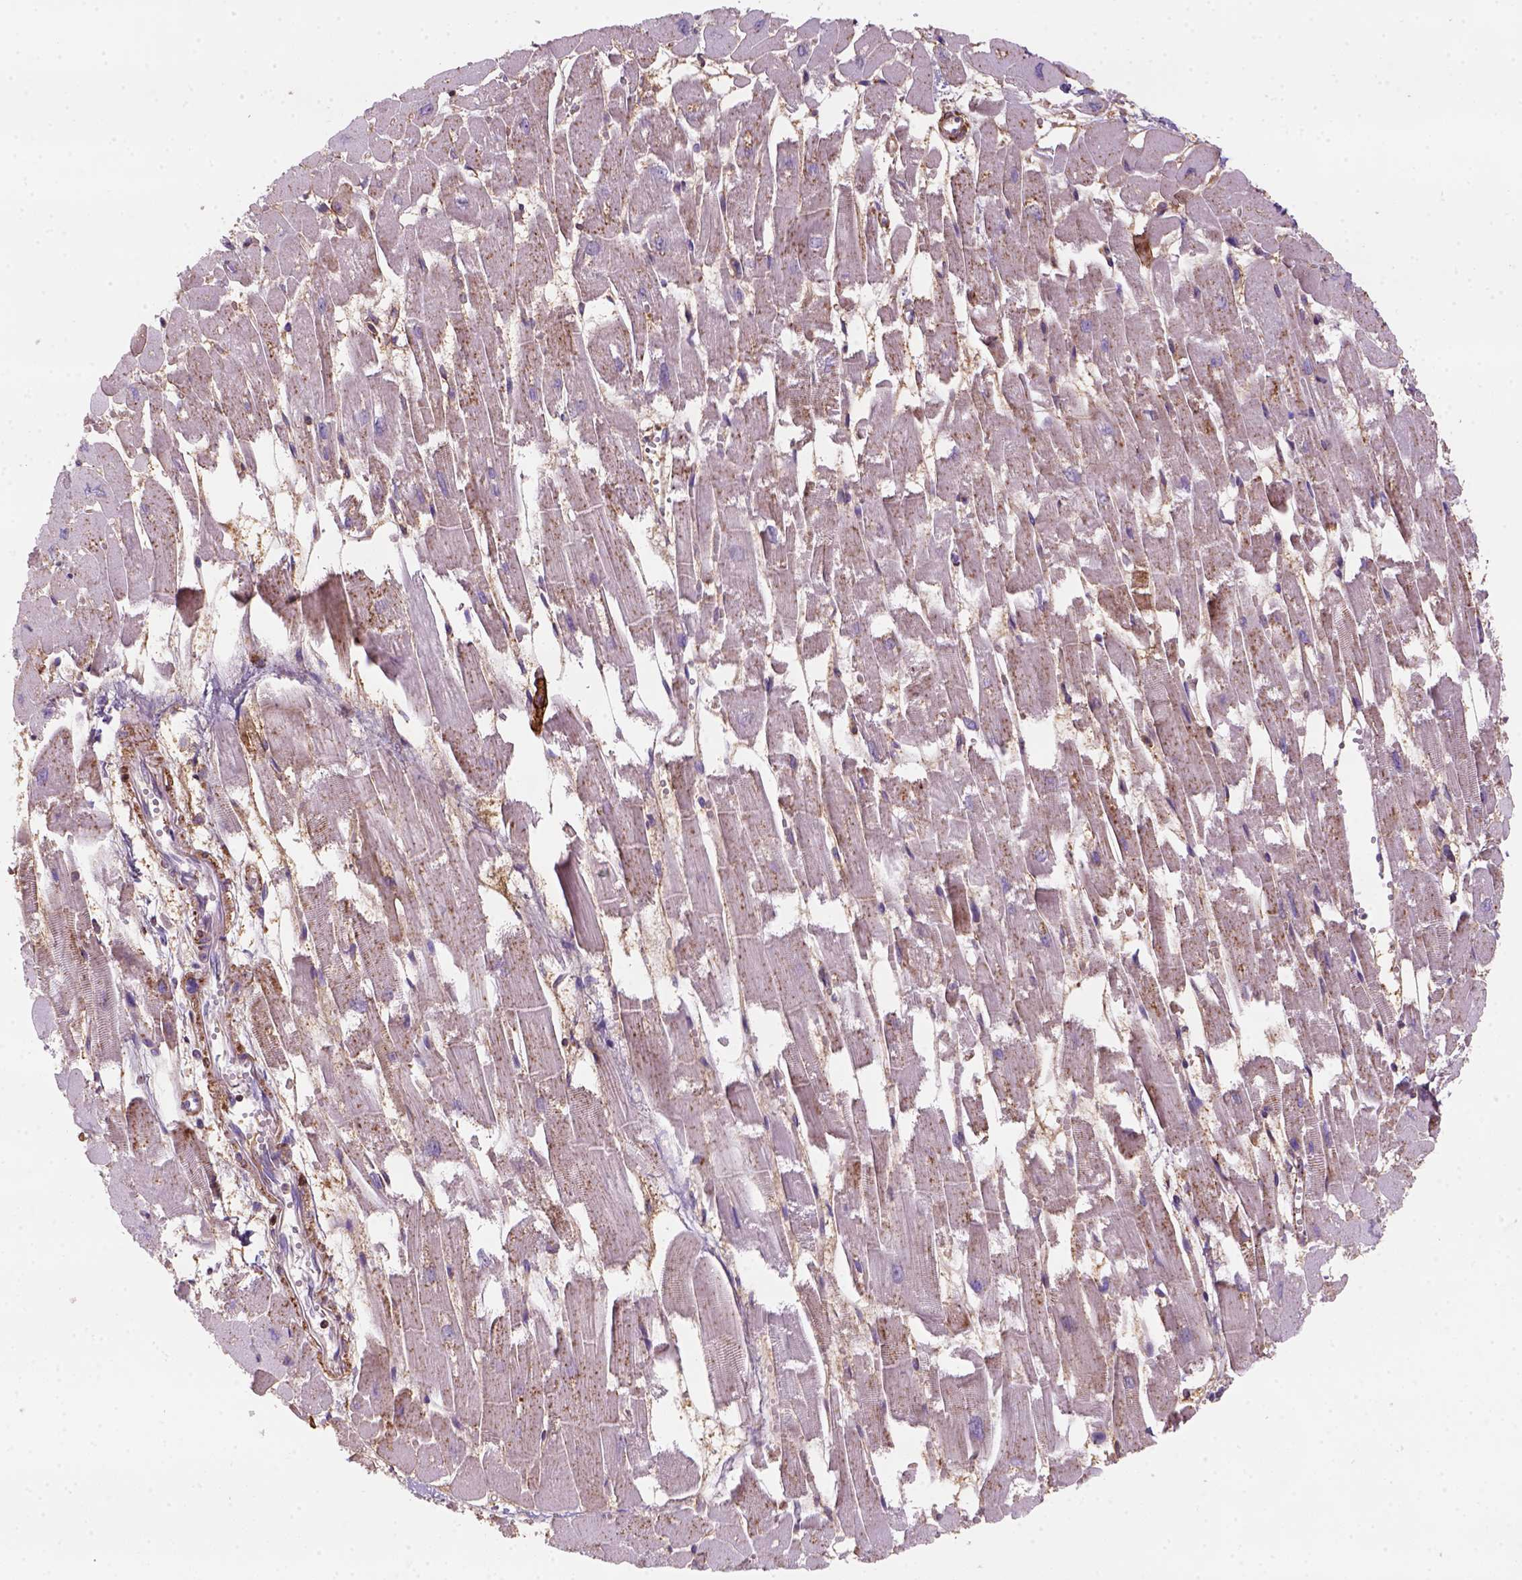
{"staining": {"intensity": "negative", "quantity": "none", "location": "none"}, "tissue": "heart muscle", "cell_type": "Cardiomyocytes", "image_type": "normal", "snomed": [{"axis": "morphology", "description": "Normal tissue, NOS"}, {"axis": "topography", "description": "Heart"}], "caption": "This is an immunohistochemistry micrograph of unremarkable heart muscle. There is no expression in cardiomyocytes.", "gene": "GPRC5D", "patient": {"sex": "female", "age": 52}}